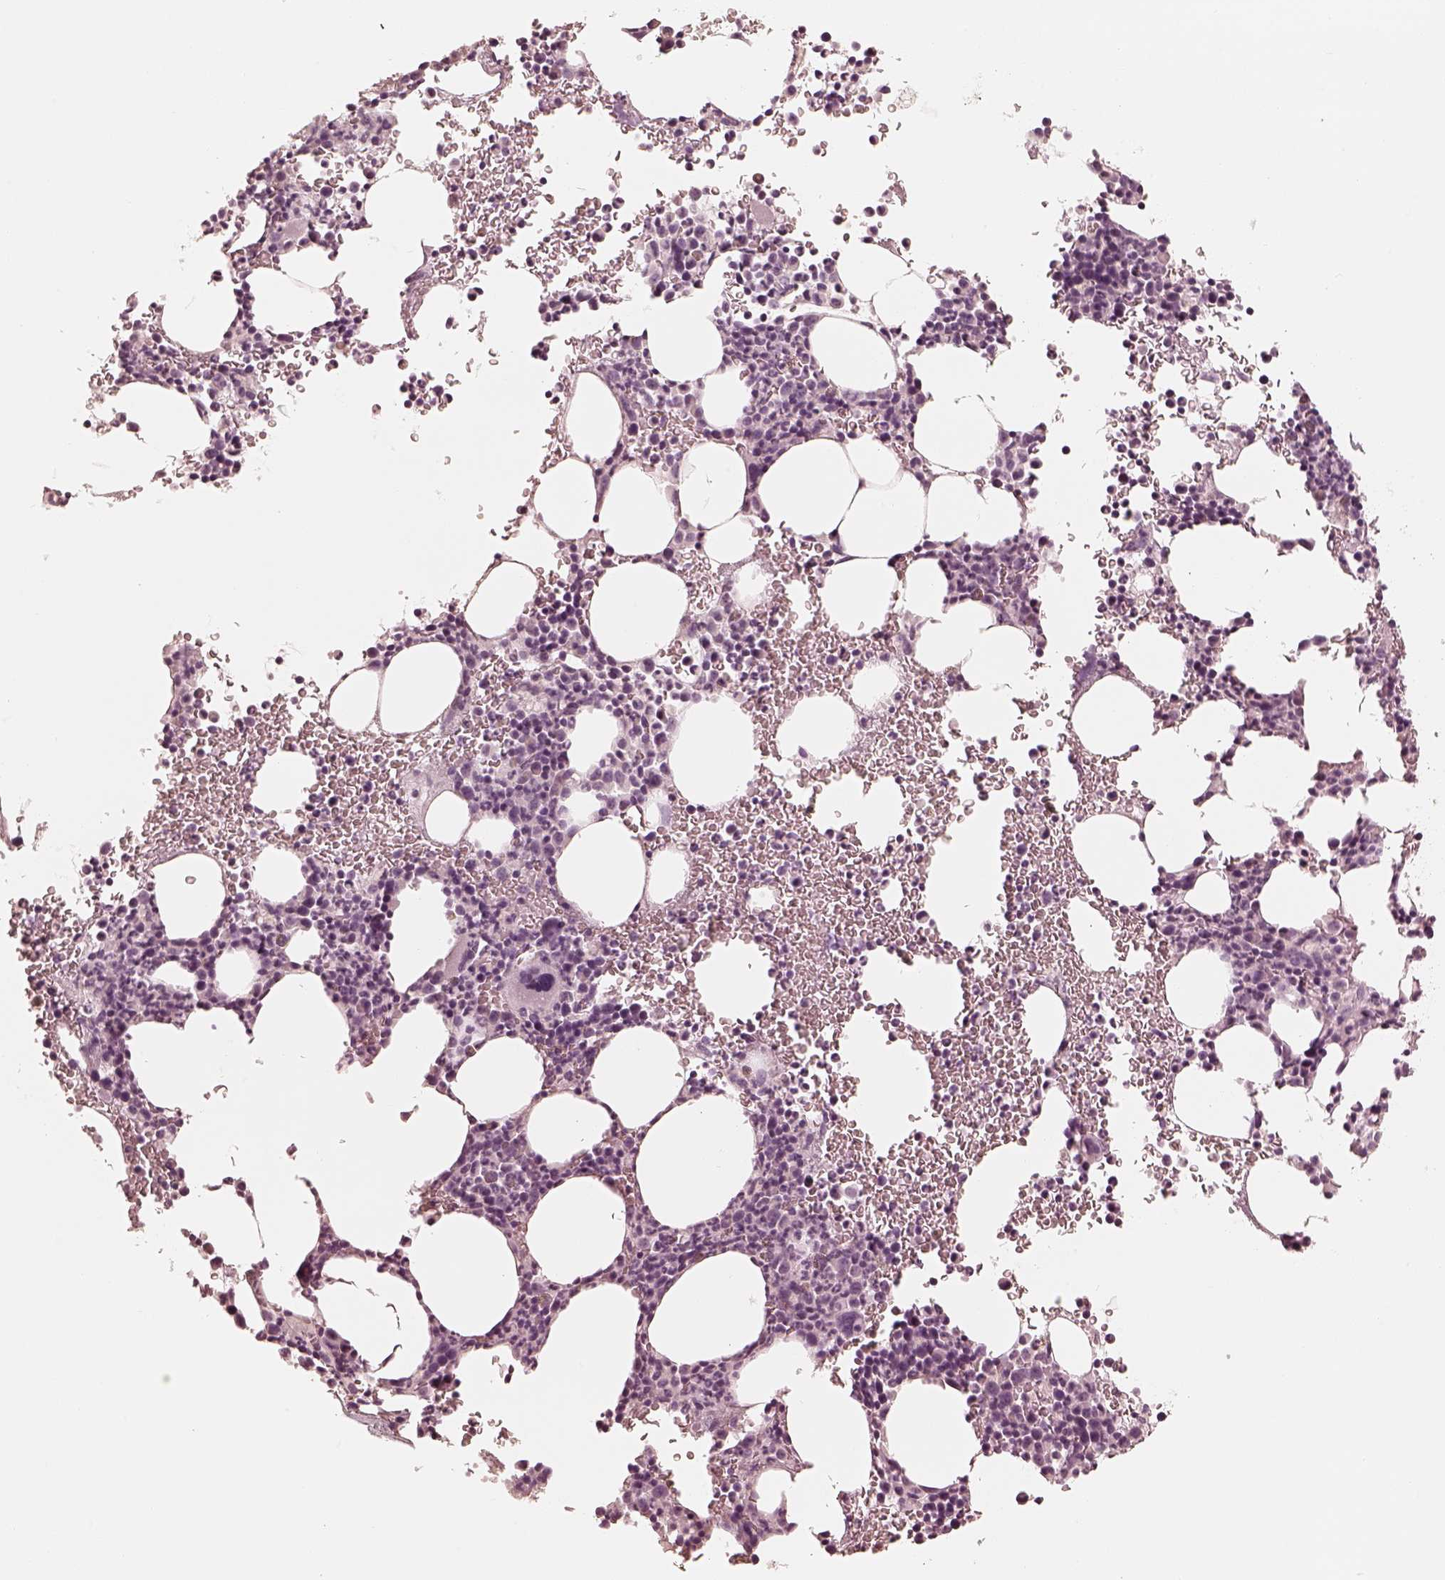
{"staining": {"intensity": "negative", "quantity": "none", "location": "none"}, "tissue": "bone marrow", "cell_type": "Hematopoietic cells", "image_type": "normal", "snomed": [{"axis": "morphology", "description": "Normal tissue, NOS"}, {"axis": "topography", "description": "Bone marrow"}], "caption": "The photomicrograph reveals no significant positivity in hematopoietic cells of bone marrow. (DAB (3,3'-diaminobenzidine) IHC visualized using brightfield microscopy, high magnification).", "gene": "CALR3", "patient": {"sex": "male", "age": 81}}